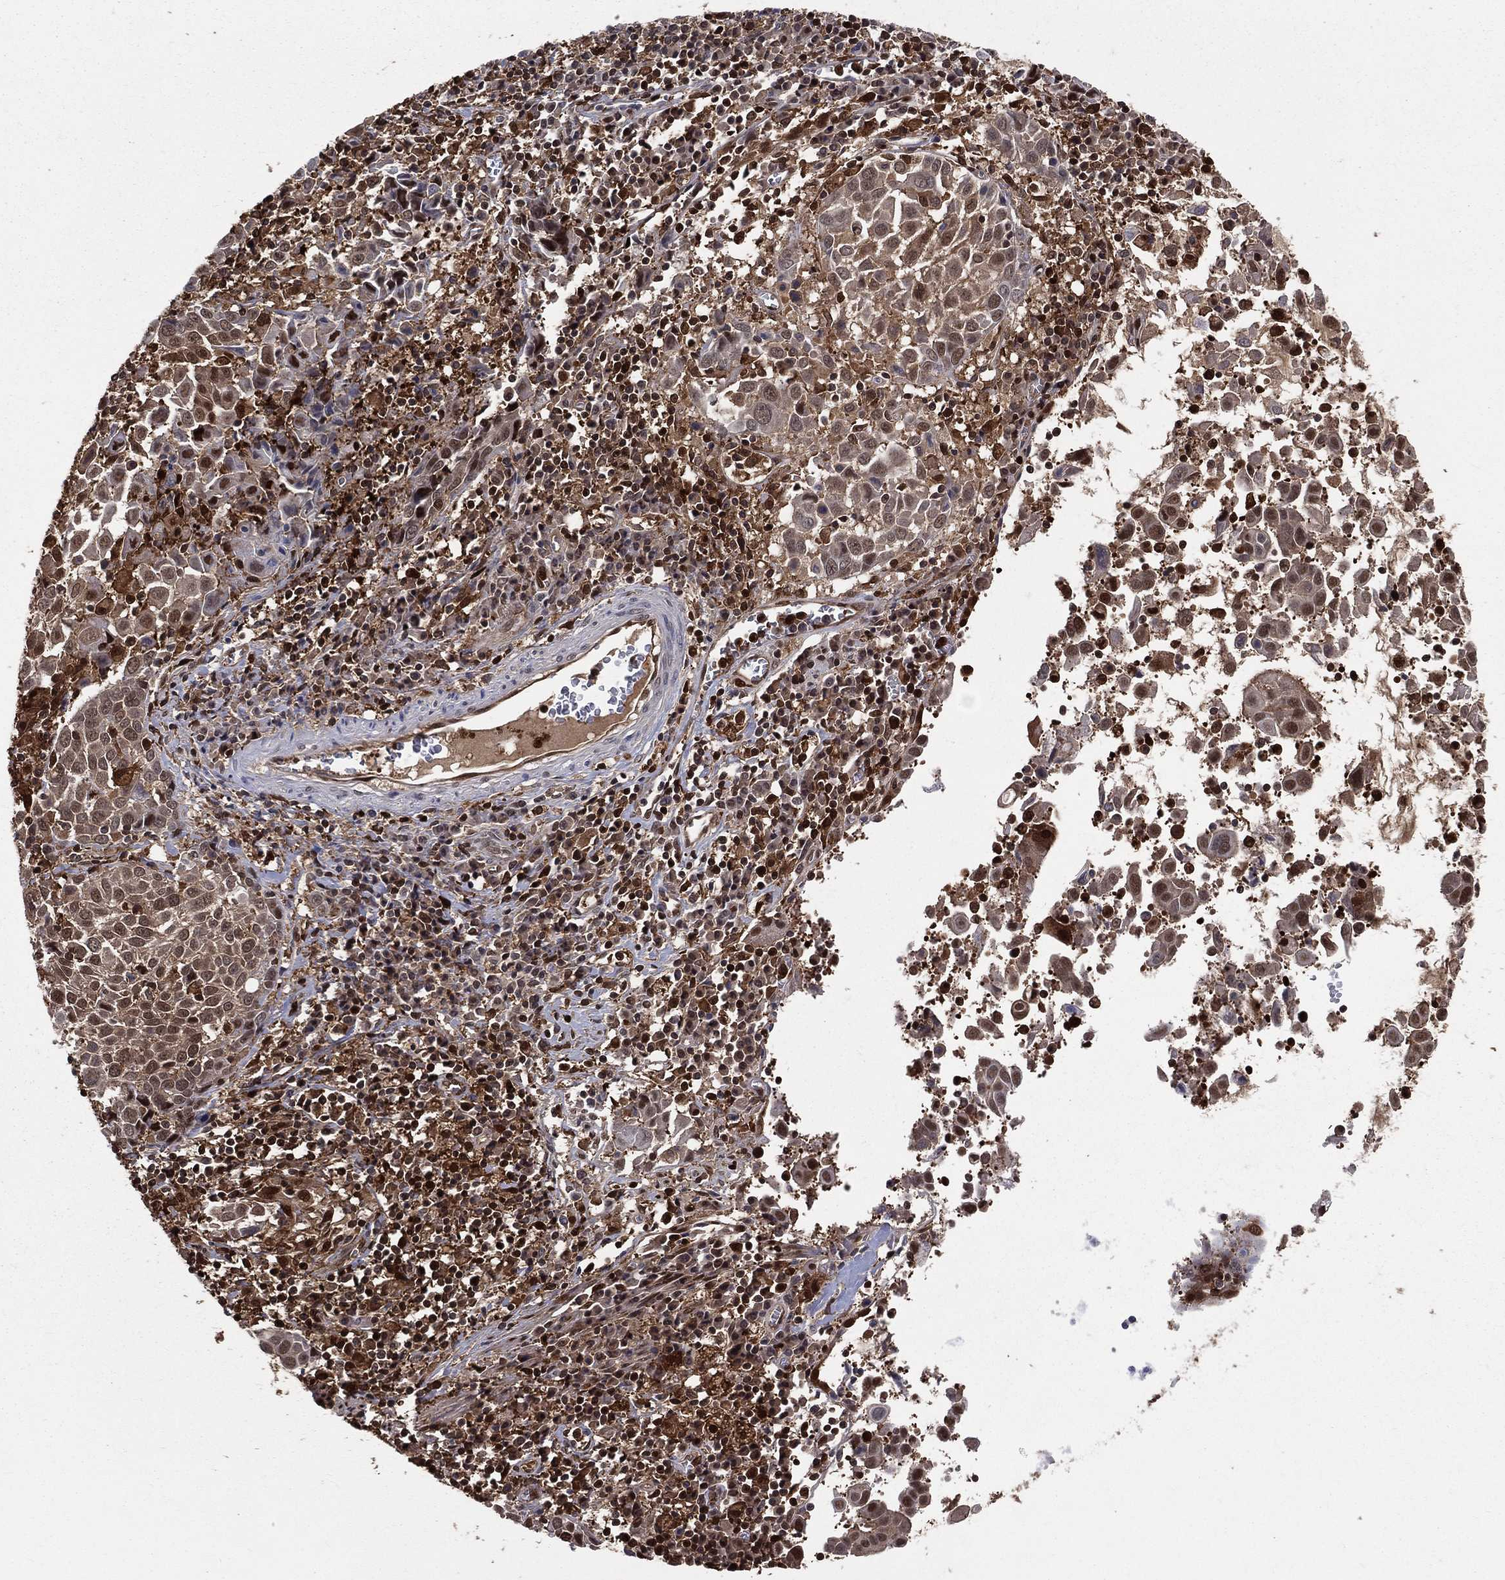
{"staining": {"intensity": "strong", "quantity": "<25%", "location": "cytoplasmic/membranous,nuclear"}, "tissue": "lung cancer", "cell_type": "Tumor cells", "image_type": "cancer", "snomed": [{"axis": "morphology", "description": "Squamous cell carcinoma, NOS"}, {"axis": "topography", "description": "Lung"}], "caption": "Immunohistochemistry (IHC) histopathology image of neoplastic tissue: human lung squamous cell carcinoma stained using immunohistochemistry exhibits medium levels of strong protein expression localized specifically in the cytoplasmic/membranous and nuclear of tumor cells, appearing as a cytoplasmic/membranous and nuclear brown color.", "gene": "ENO1", "patient": {"sex": "male", "age": 57}}